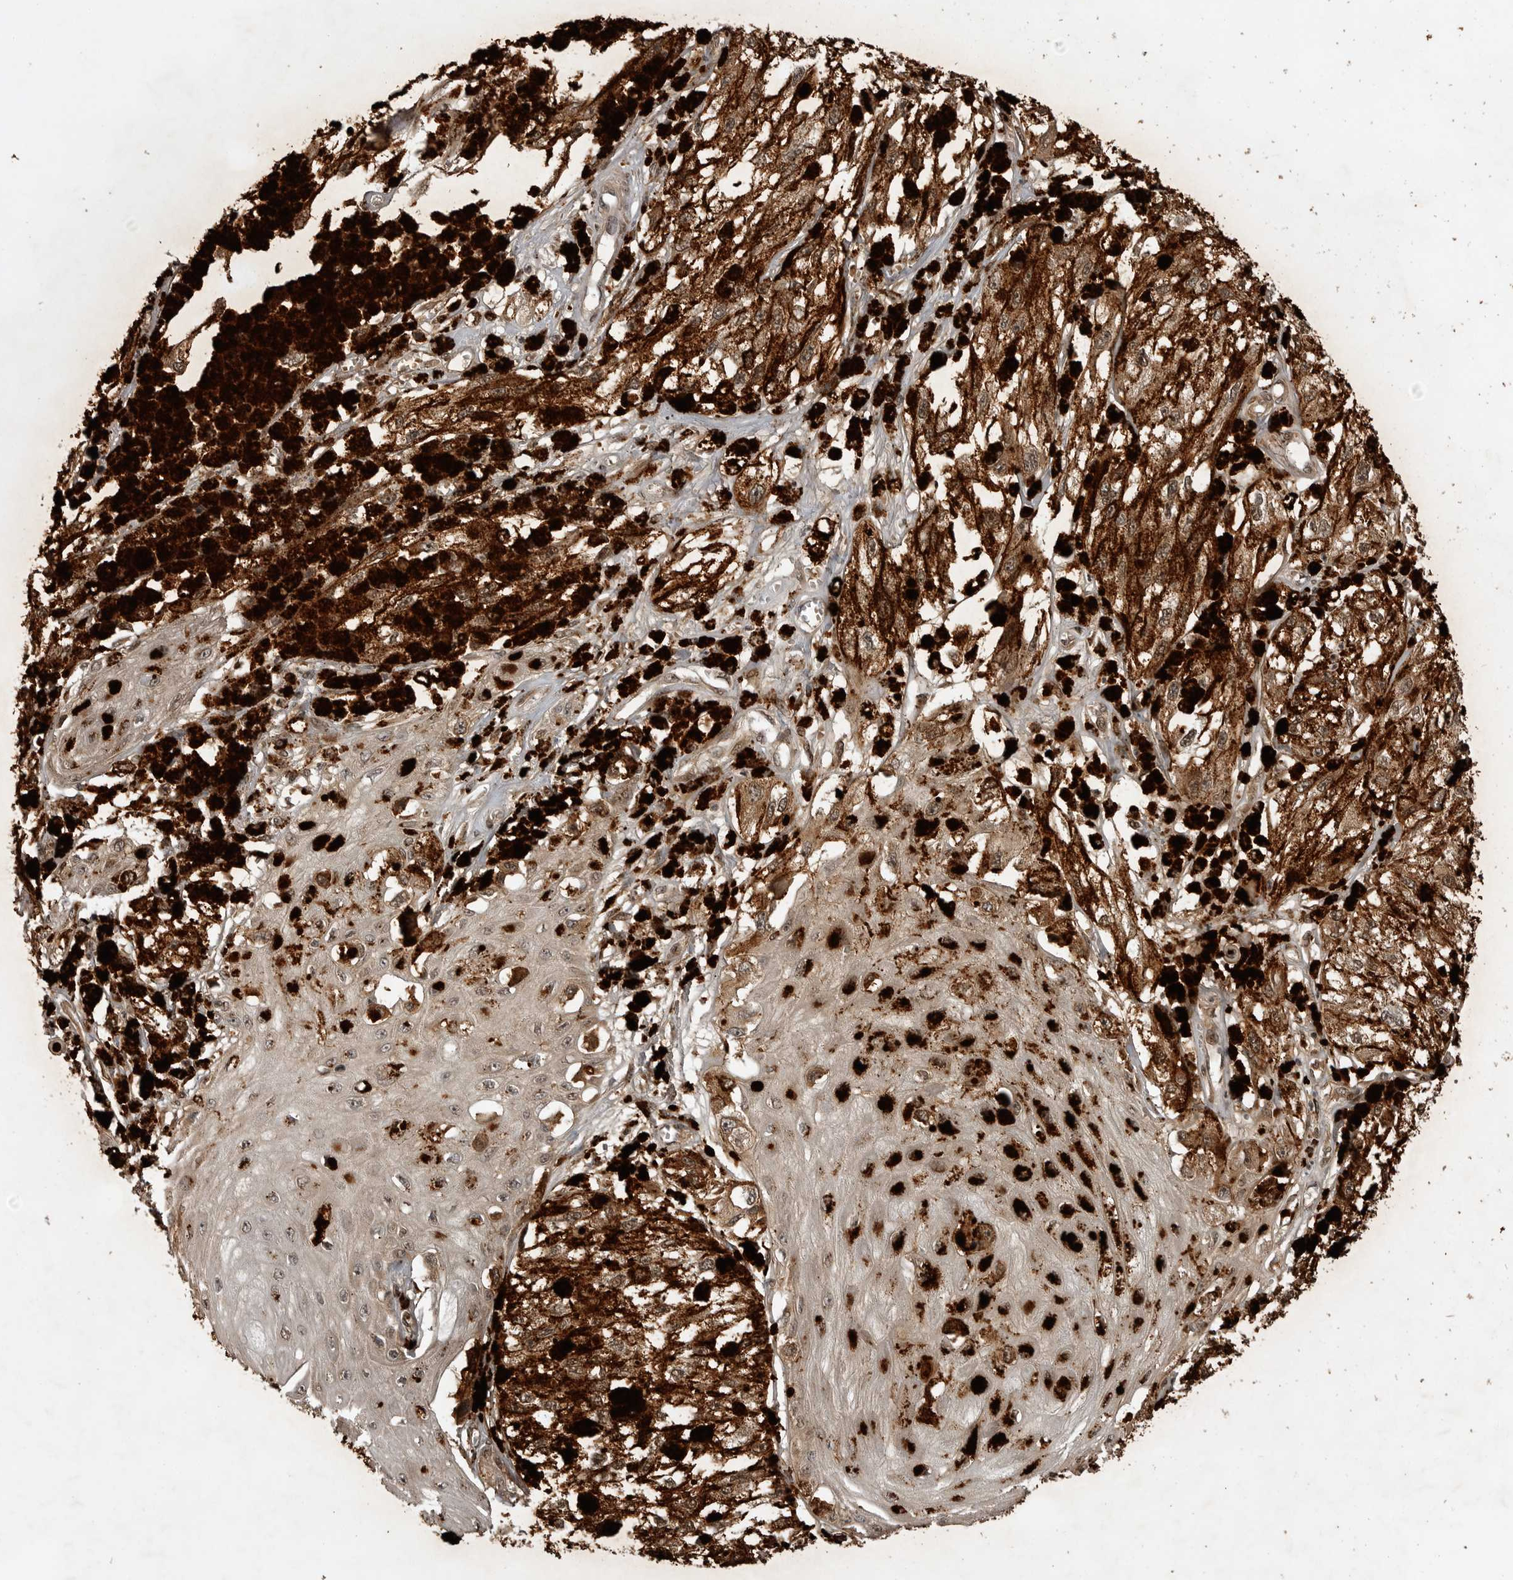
{"staining": {"intensity": "negative", "quantity": "none", "location": "none"}, "tissue": "melanoma", "cell_type": "Tumor cells", "image_type": "cancer", "snomed": [{"axis": "morphology", "description": "Malignant melanoma, NOS"}, {"axis": "topography", "description": "Skin"}], "caption": "This micrograph is of malignant melanoma stained with immunohistochemistry to label a protein in brown with the nuclei are counter-stained blue. There is no staining in tumor cells.", "gene": "AKAP7", "patient": {"sex": "male", "age": 88}}